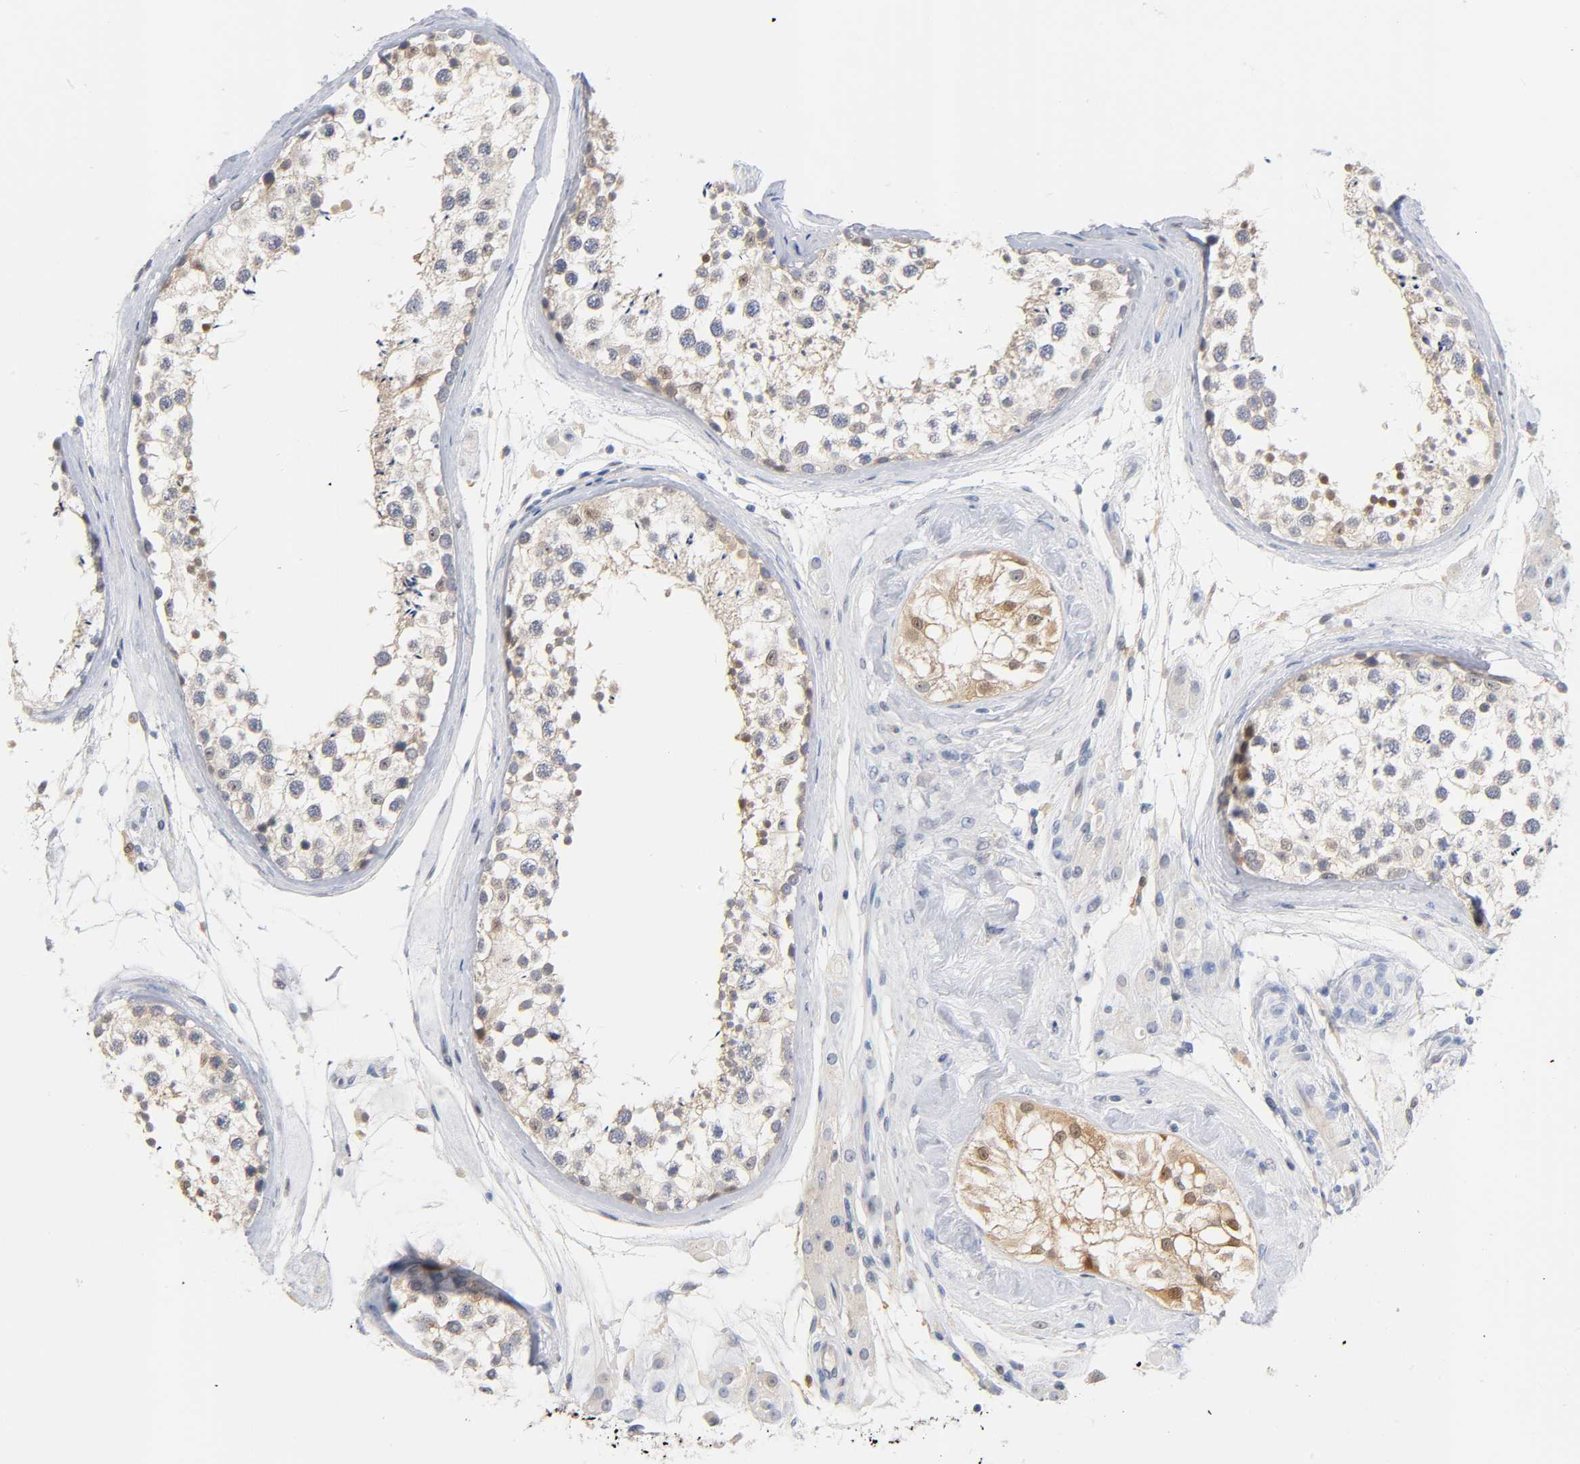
{"staining": {"intensity": "weak", "quantity": ">75%", "location": "cytoplasmic/membranous"}, "tissue": "testis", "cell_type": "Cells in seminiferous ducts", "image_type": "normal", "snomed": [{"axis": "morphology", "description": "Normal tissue, NOS"}, {"axis": "topography", "description": "Testis"}], "caption": "A brown stain labels weak cytoplasmic/membranous expression of a protein in cells in seminiferous ducts of unremarkable testis. (DAB IHC, brown staining for protein, blue staining for nuclei).", "gene": "IL18", "patient": {"sex": "male", "age": 46}}